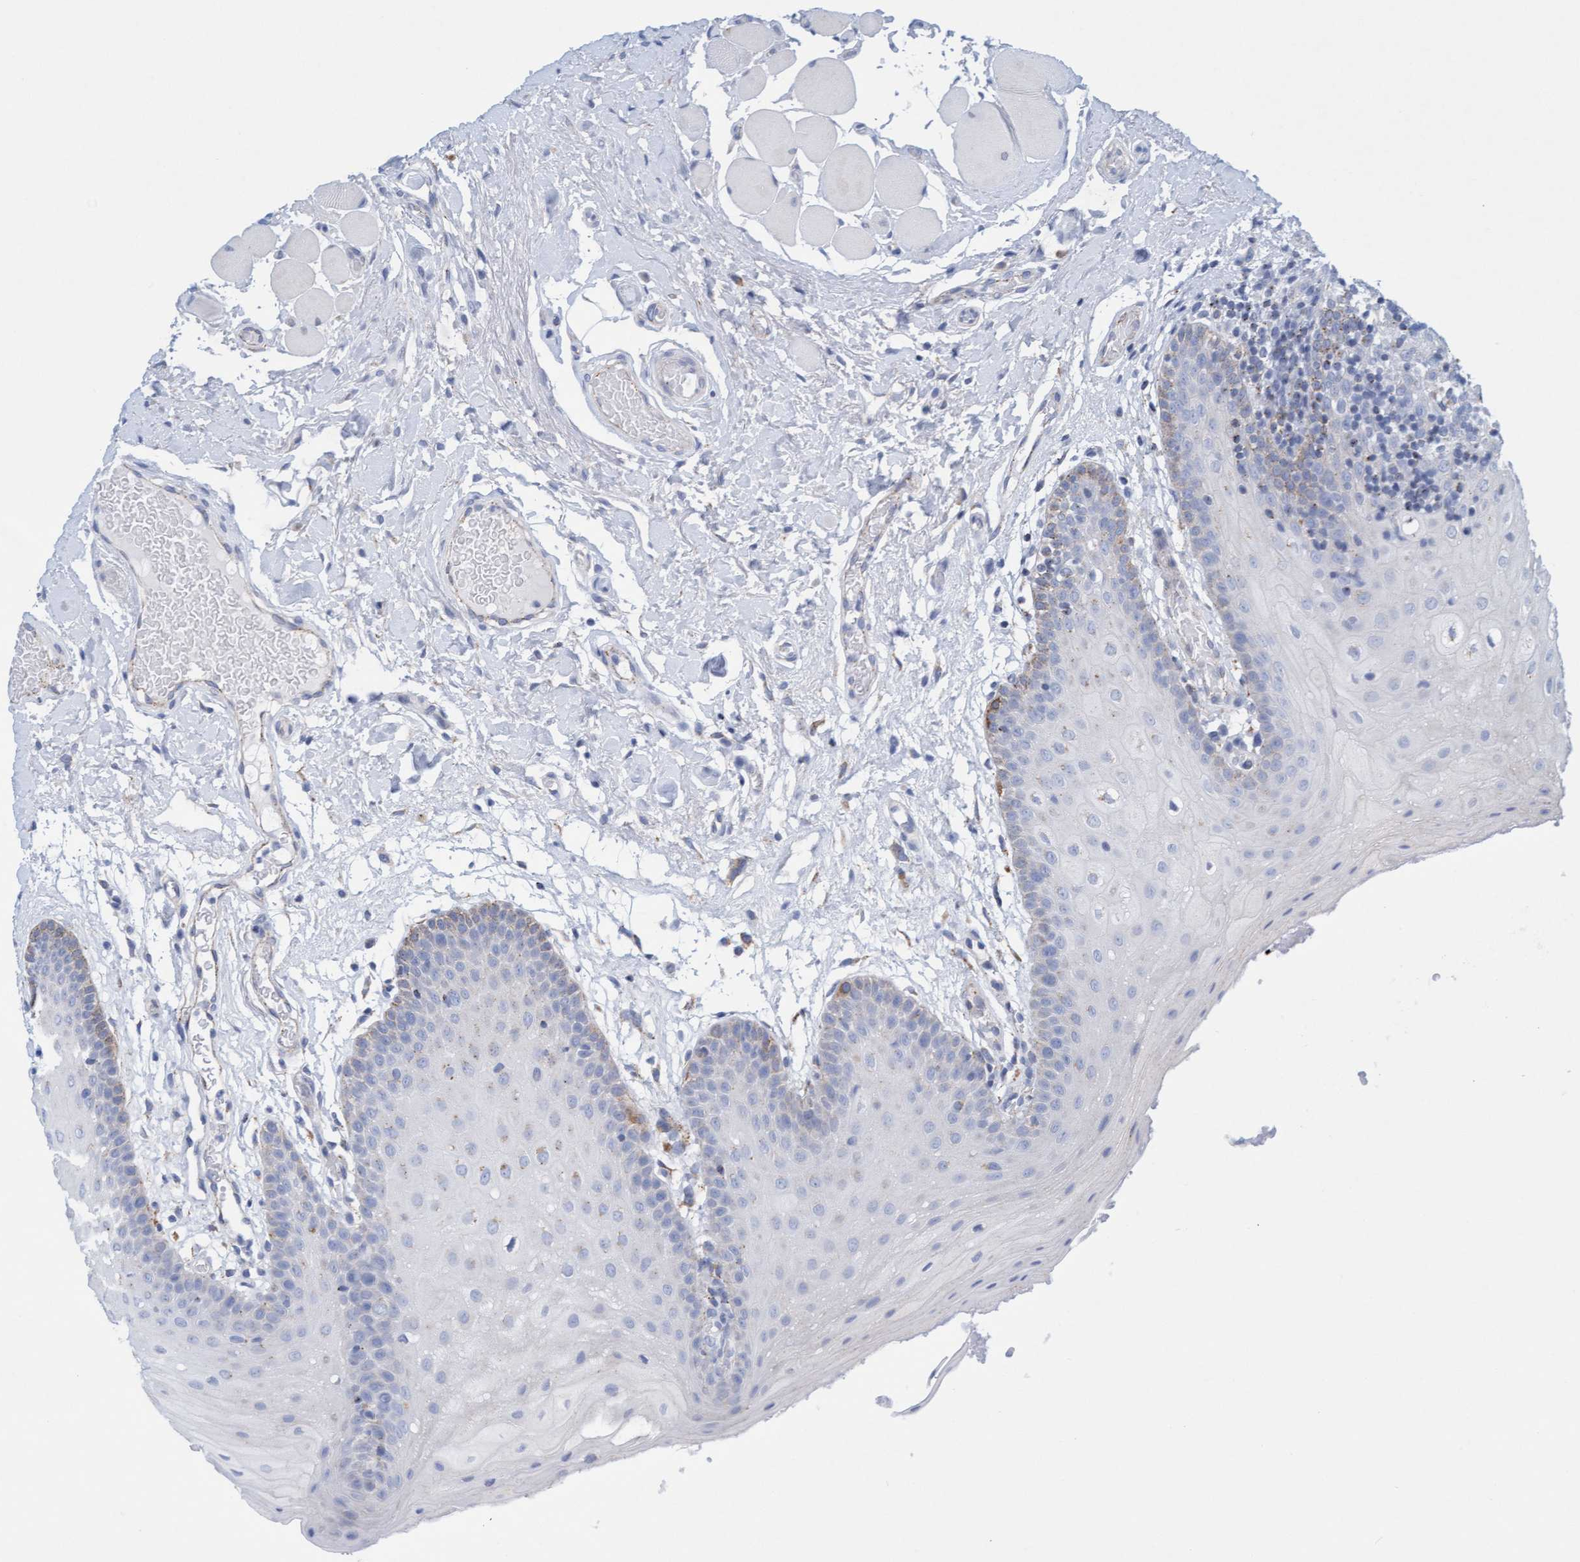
{"staining": {"intensity": "weak", "quantity": "<25%", "location": "cytoplasmic/membranous"}, "tissue": "oral mucosa", "cell_type": "Squamous epithelial cells", "image_type": "normal", "snomed": [{"axis": "morphology", "description": "Normal tissue, NOS"}, {"axis": "morphology", "description": "Squamous cell carcinoma, NOS"}, {"axis": "topography", "description": "Oral tissue"}, {"axis": "topography", "description": "Head-Neck"}], "caption": "A photomicrograph of human oral mucosa is negative for staining in squamous epithelial cells.", "gene": "SGSH", "patient": {"sex": "male", "age": 71}}